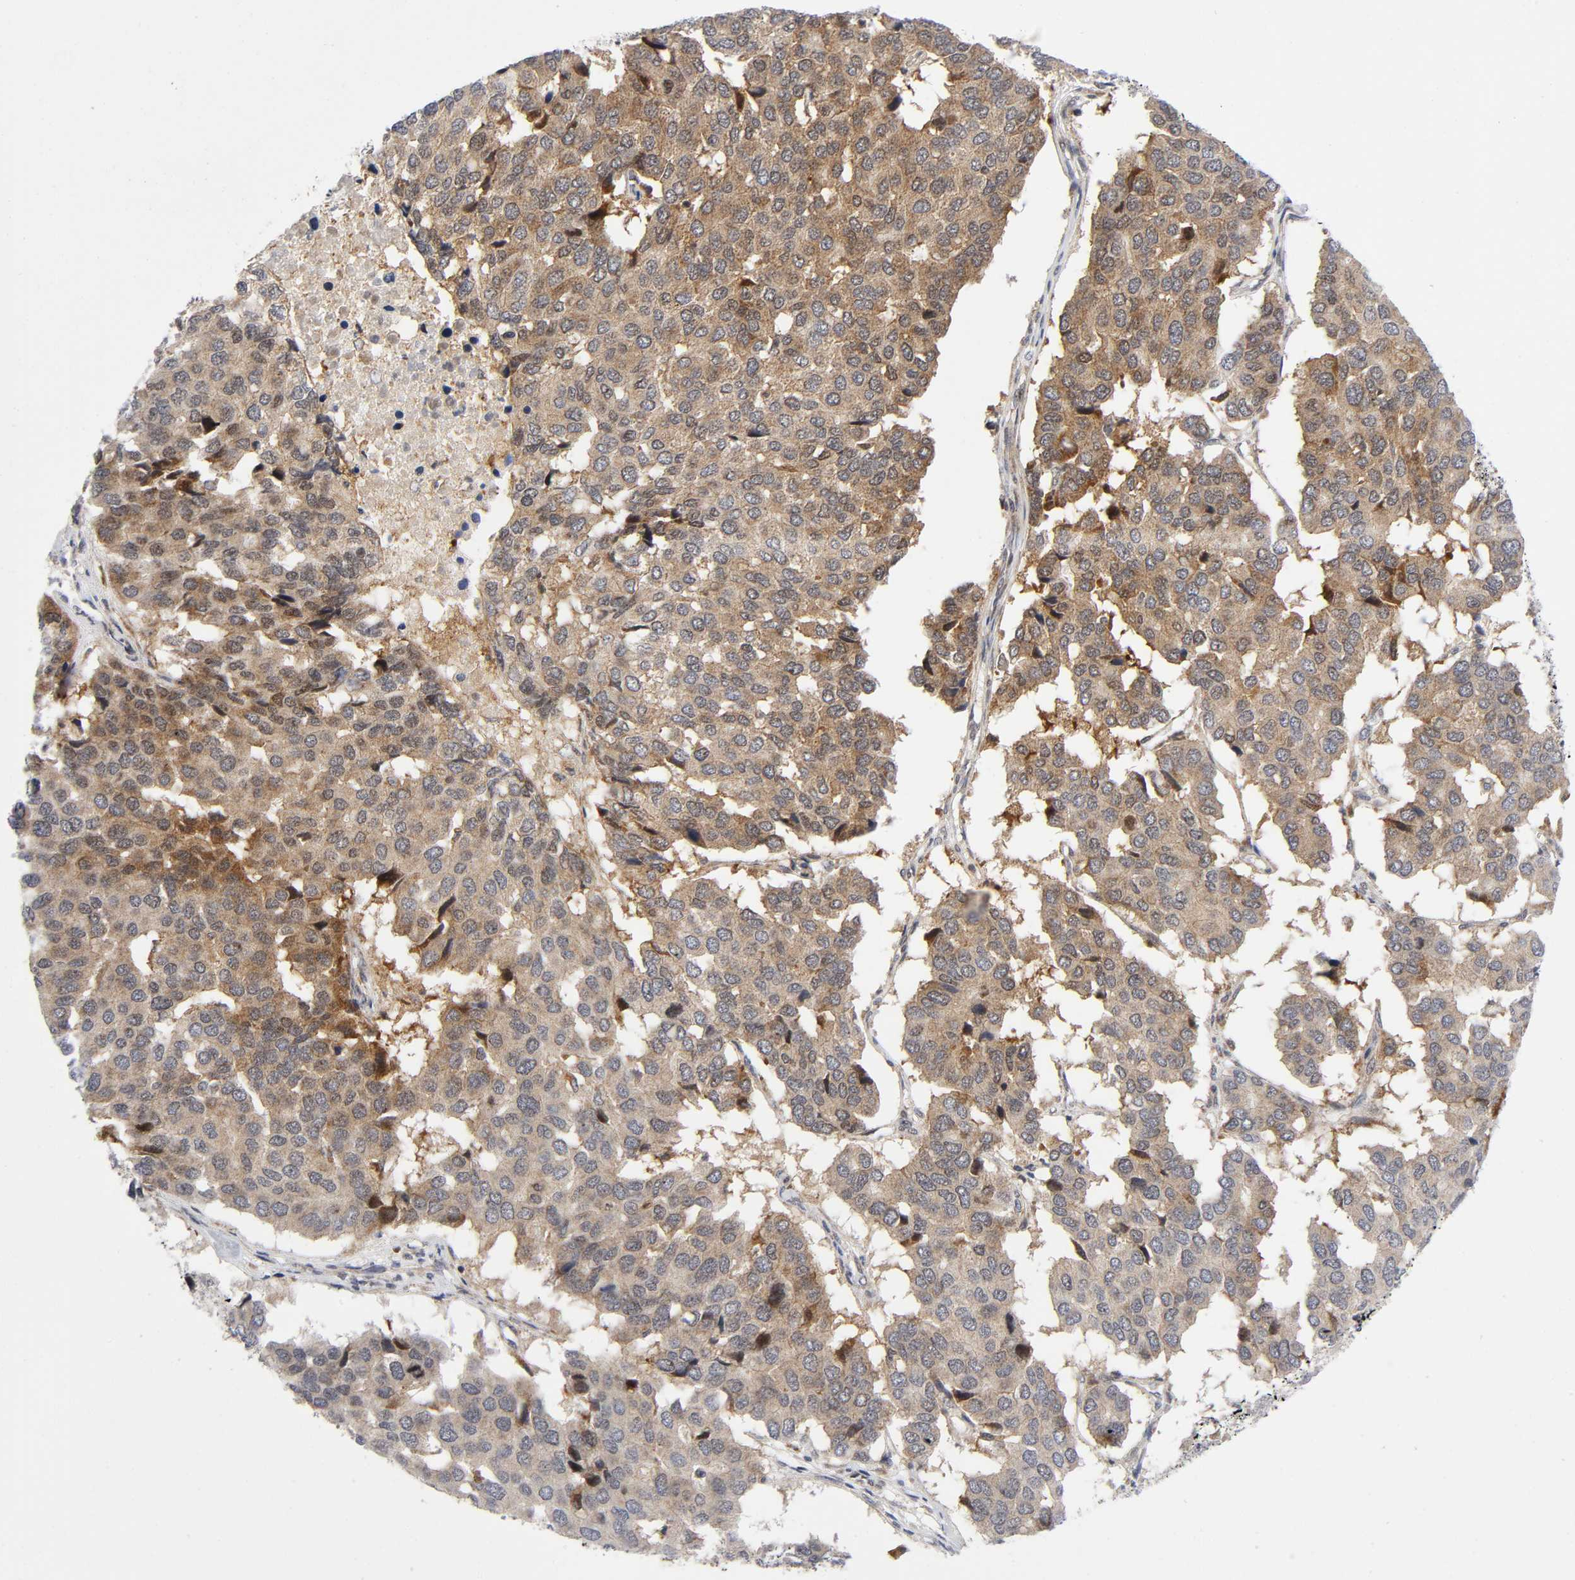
{"staining": {"intensity": "moderate", "quantity": ">75%", "location": "cytoplasmic/membranous"}, "tissue": "pancreatic cancer", "cell_type": "Tumor cells", "image_type": "cancer", "snomed": [{"axis": "morphology", "description": "Adenocarcinoma, NOS"}, {"axis": "topography", "description": "Pancreas"}], "caption": "High-power microscopy captured an immunohistochemistry image of pancreatic adenocarcinoma, revealing moderate cytoplasmic/membranous expression in approximately >75% of tumor cells. (IHC, brightfield microscopy, high magnification).", "gene": "EIF5", "patient": {"sex": "male", "age": 50}}